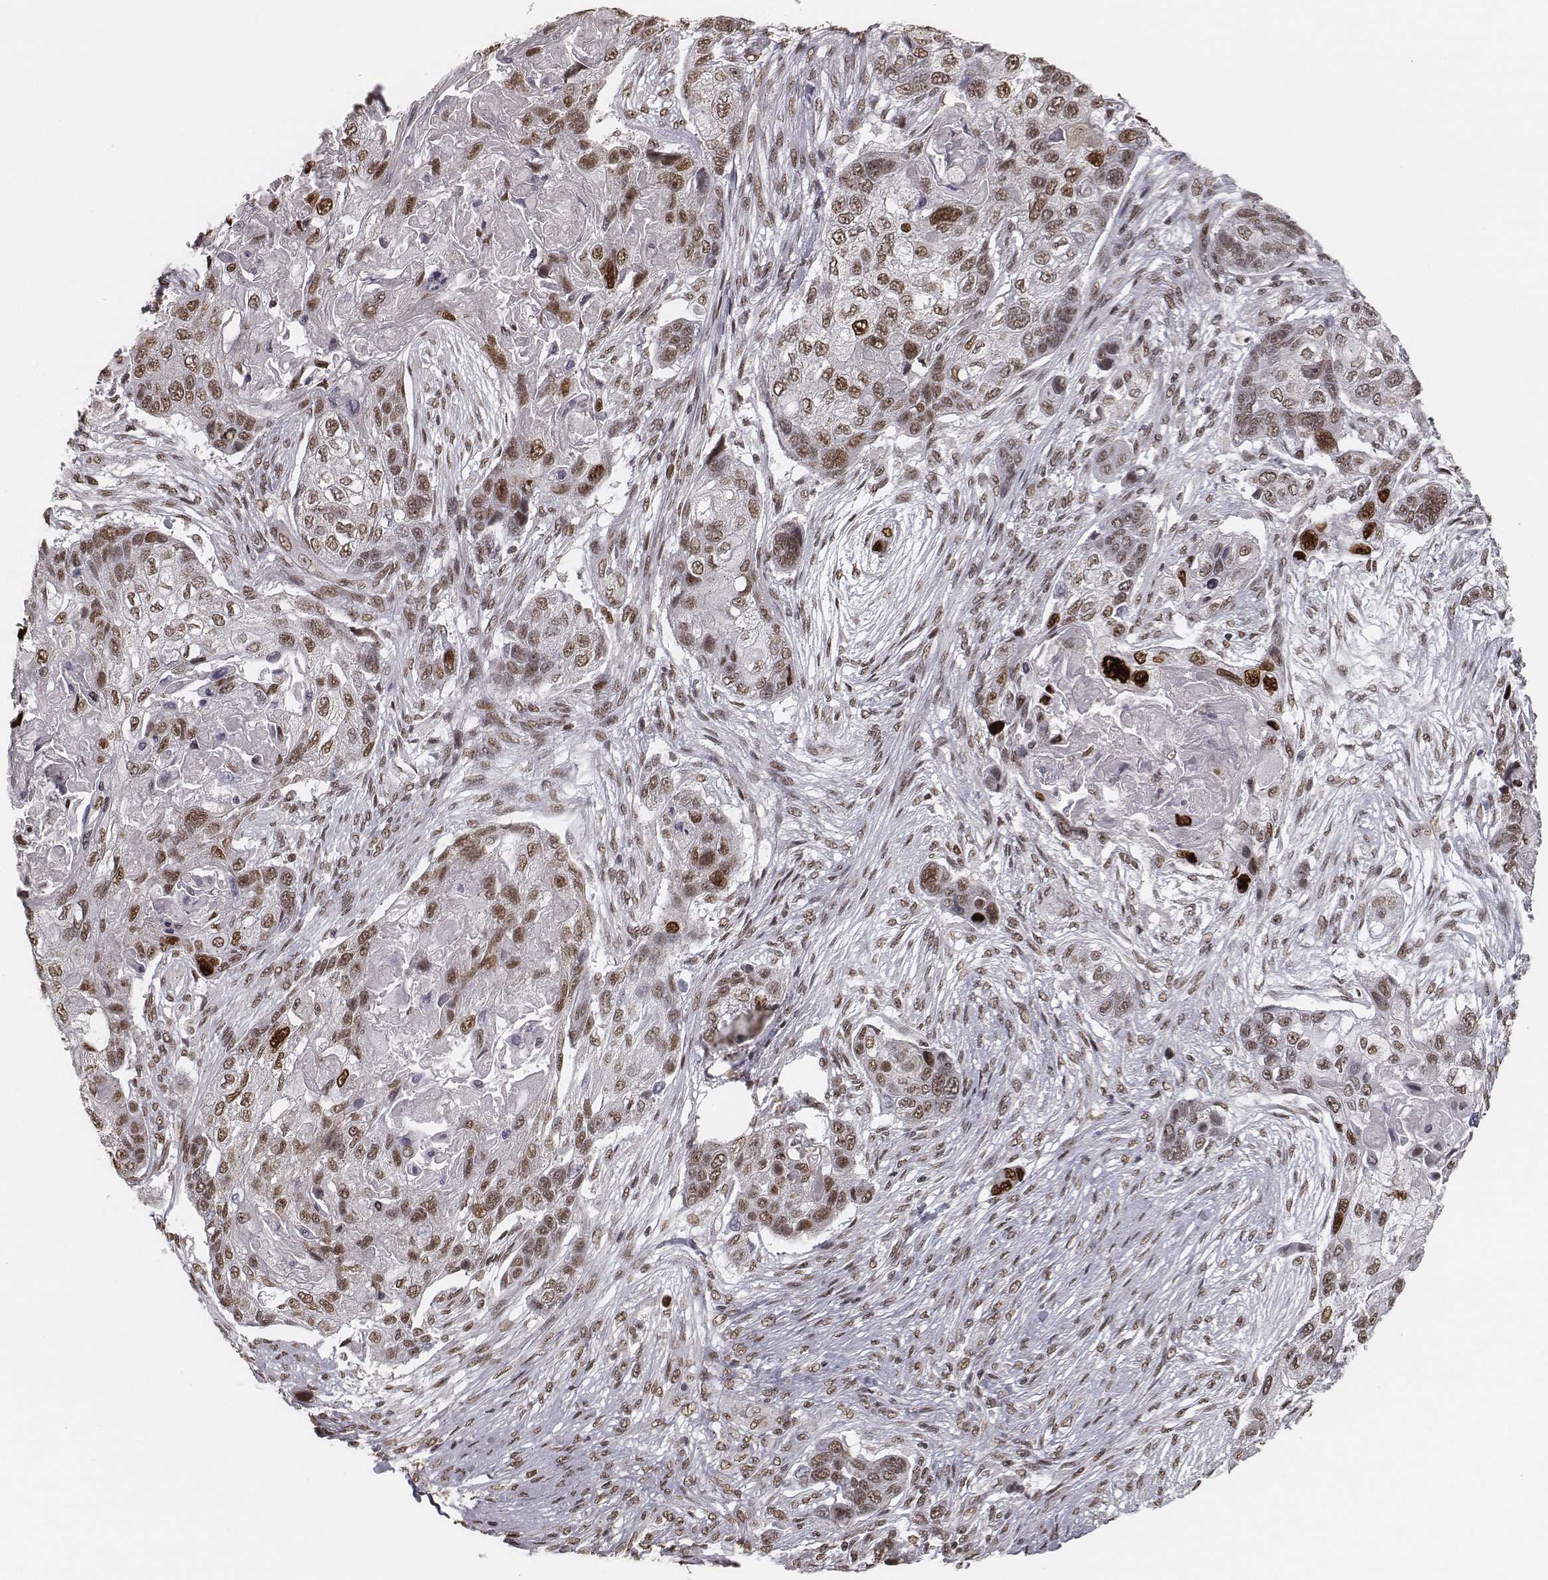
{"staining": {"intensity": "moderate", "quantity": ">75%", "location": "nuclear"}, "tissue": "lung cancer", "cell_type": "Tumor cells", "image_type": "cancer", "snomed": [{"axis": "morphology", "description": "Squamous cell carcinoma, NOS"}, {"axis": "topography", "description": "Lung"}], "caption": "Brown immunohistochemical staining in human lung cancer shows moderate nuclear positivity in approximately >75% of tumor cells. (DAB (3,3'-diaminobenzidine) = brown stain, brightfield microscopy at high magnification).", "gene": "HMGA2", "patient": {"sex": "male", "age": 69}}